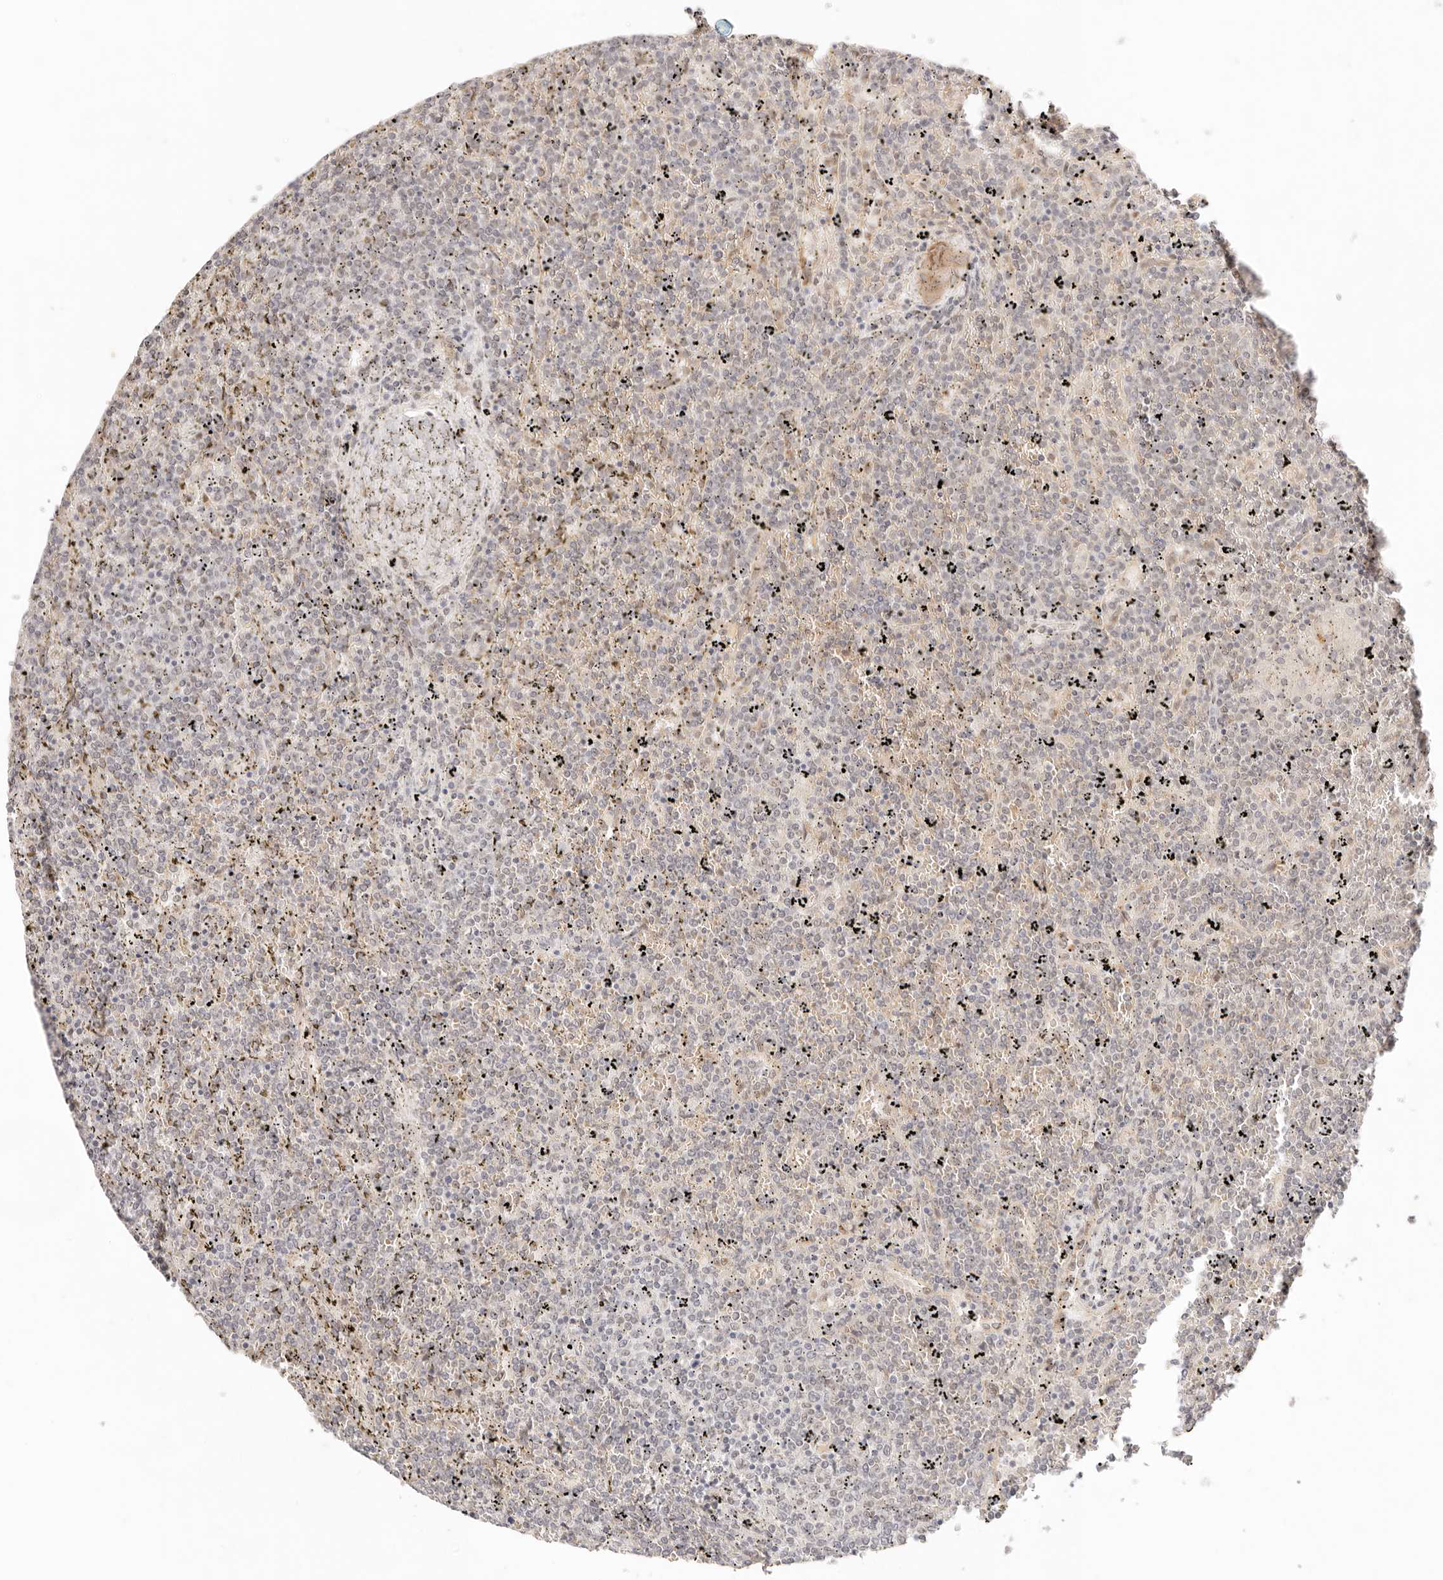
{"staining": {"intensity": "negative", "quantity": "none", "location": "none"}, "tissue": "lymphoma", "cell_type": "Tumor cells", "image_type": "cancer", "snomed": [{"axis": "morphology", "description": "Malignant lymphoma, non-Hodgkin's type, Low grade"}, {"axis": "topography", "description": "Spleen"}], "caption": "Human lymphoma stained for a protein using immunohistochemistry (IHC) exhibits no expression in tumor cells.", "gene": "GPR156", "patient": {"sex": "female", "age": 19}}